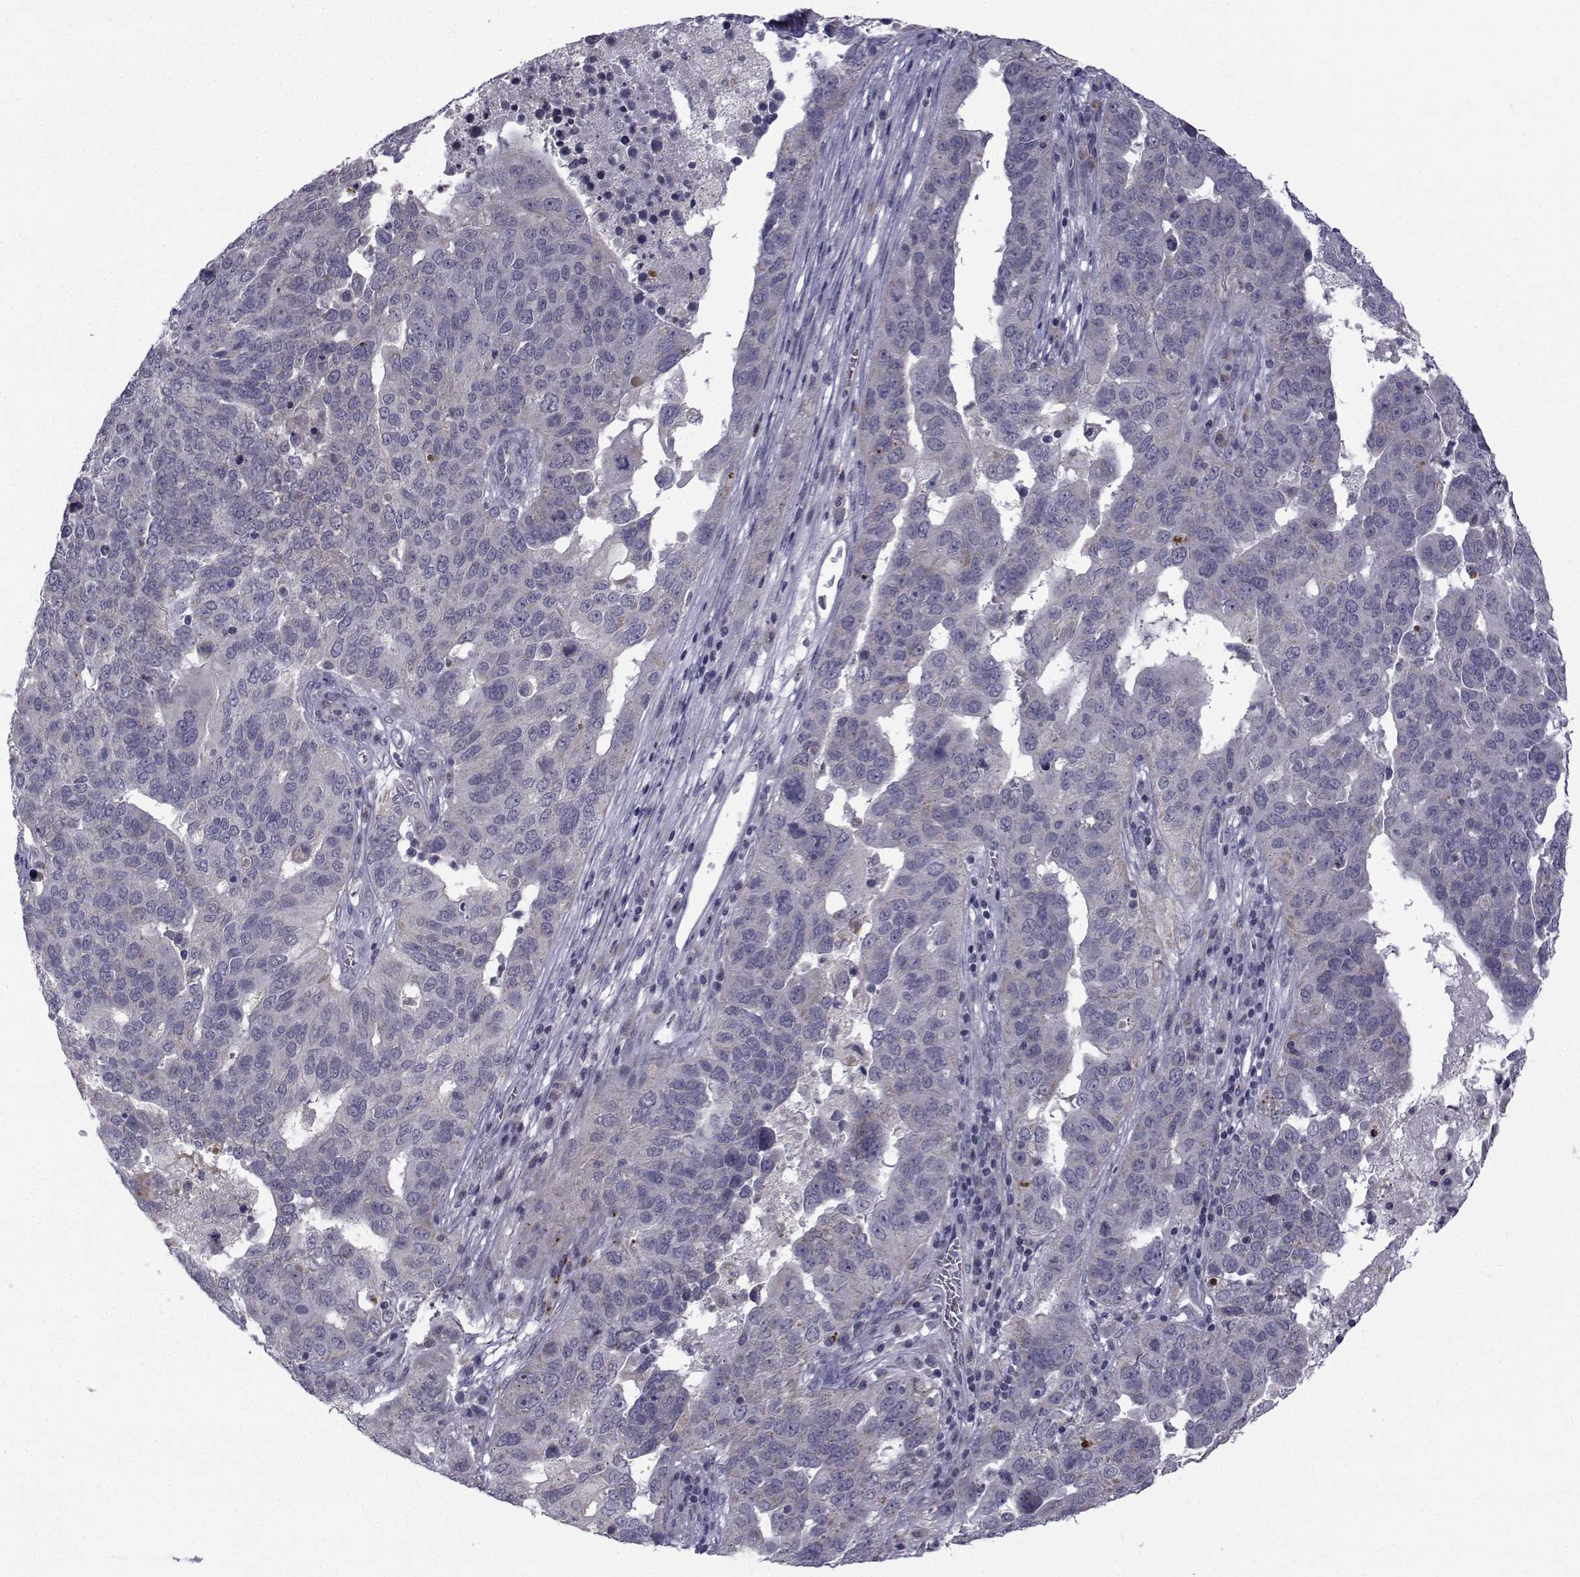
{"staining": {"intensity": "negative", "quantity": "none", "location": "none"}, "tissue": "ovarian cancer", "cell_type": "Tumor cells", "image_type": "cancer", "snomed": [{"axis": "morphology", "description": "Carcinoma, endometroid"}, {"axis": "topography", "description": "Soft tissue"}, {"axis": "topography", "description": "Ovary"}], "caption": "Image shows no significant protein positivity in tumor cells of endometroid carcinoma (ovarian).", "gene": "ANGPT1", "patient": {"sex": "female", "age": 52}}